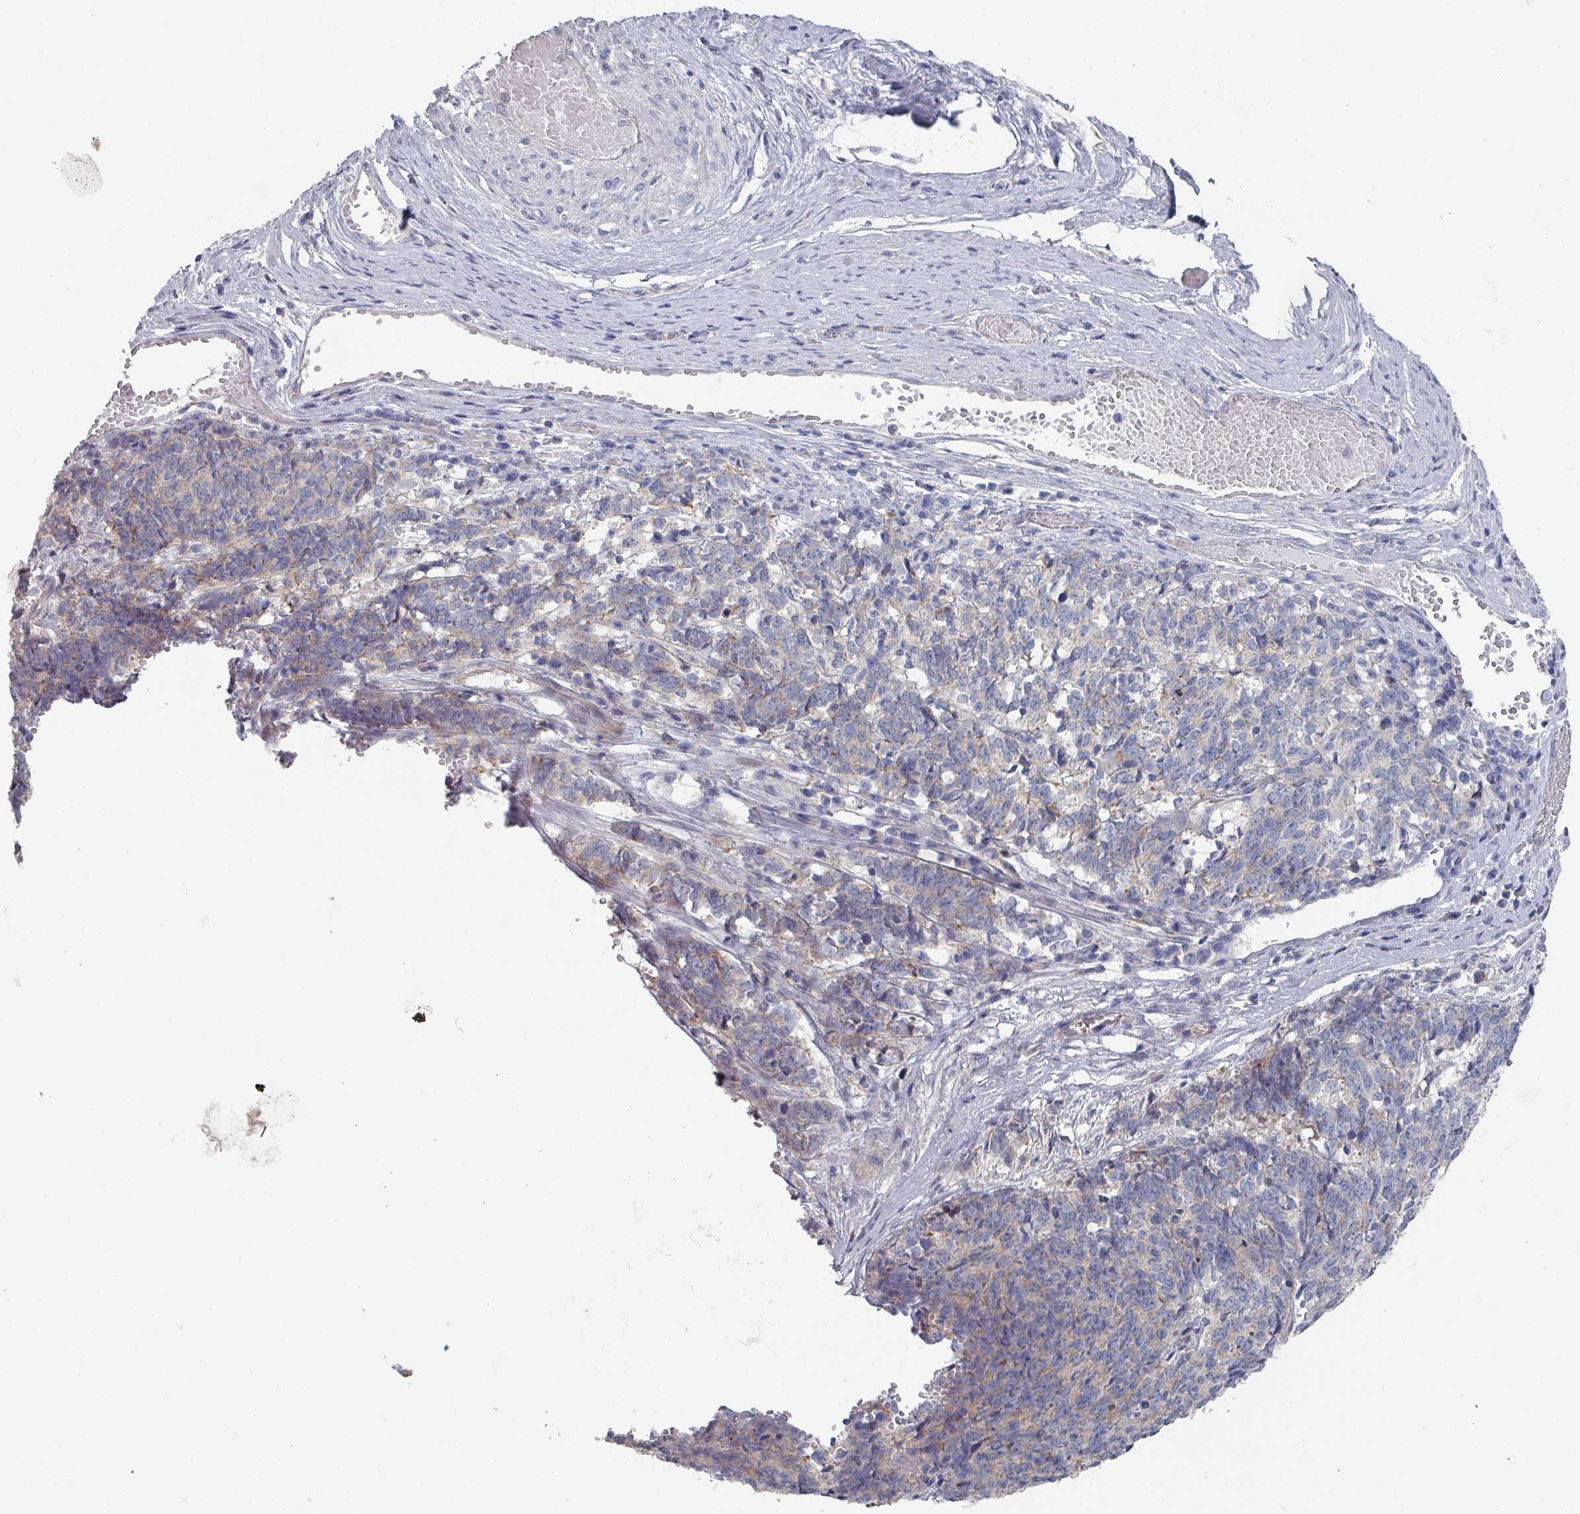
{"staining": {"intensity": "weak", "quantity": "25%-75%", "location": "cytoplasmic/membranous"}, "tissue": "cervical cancer", "cell_type": "Tumor cells", "image_type": "cancer", "snomed": [{"axis": "morphology", "description": "Squamous cell carcinoma, NOS"}, {"axis": "topography", "description": "Cervix"}], "caption": "Human cervical cancer (squamous cell carcinoma) stained with a brown dye reveals weak cytoplasmic/membranous positive staining in approximately 25%-75% of tumor cells.", "gene": "EFL1", "patient": {"sex": "female", "age": 29}}